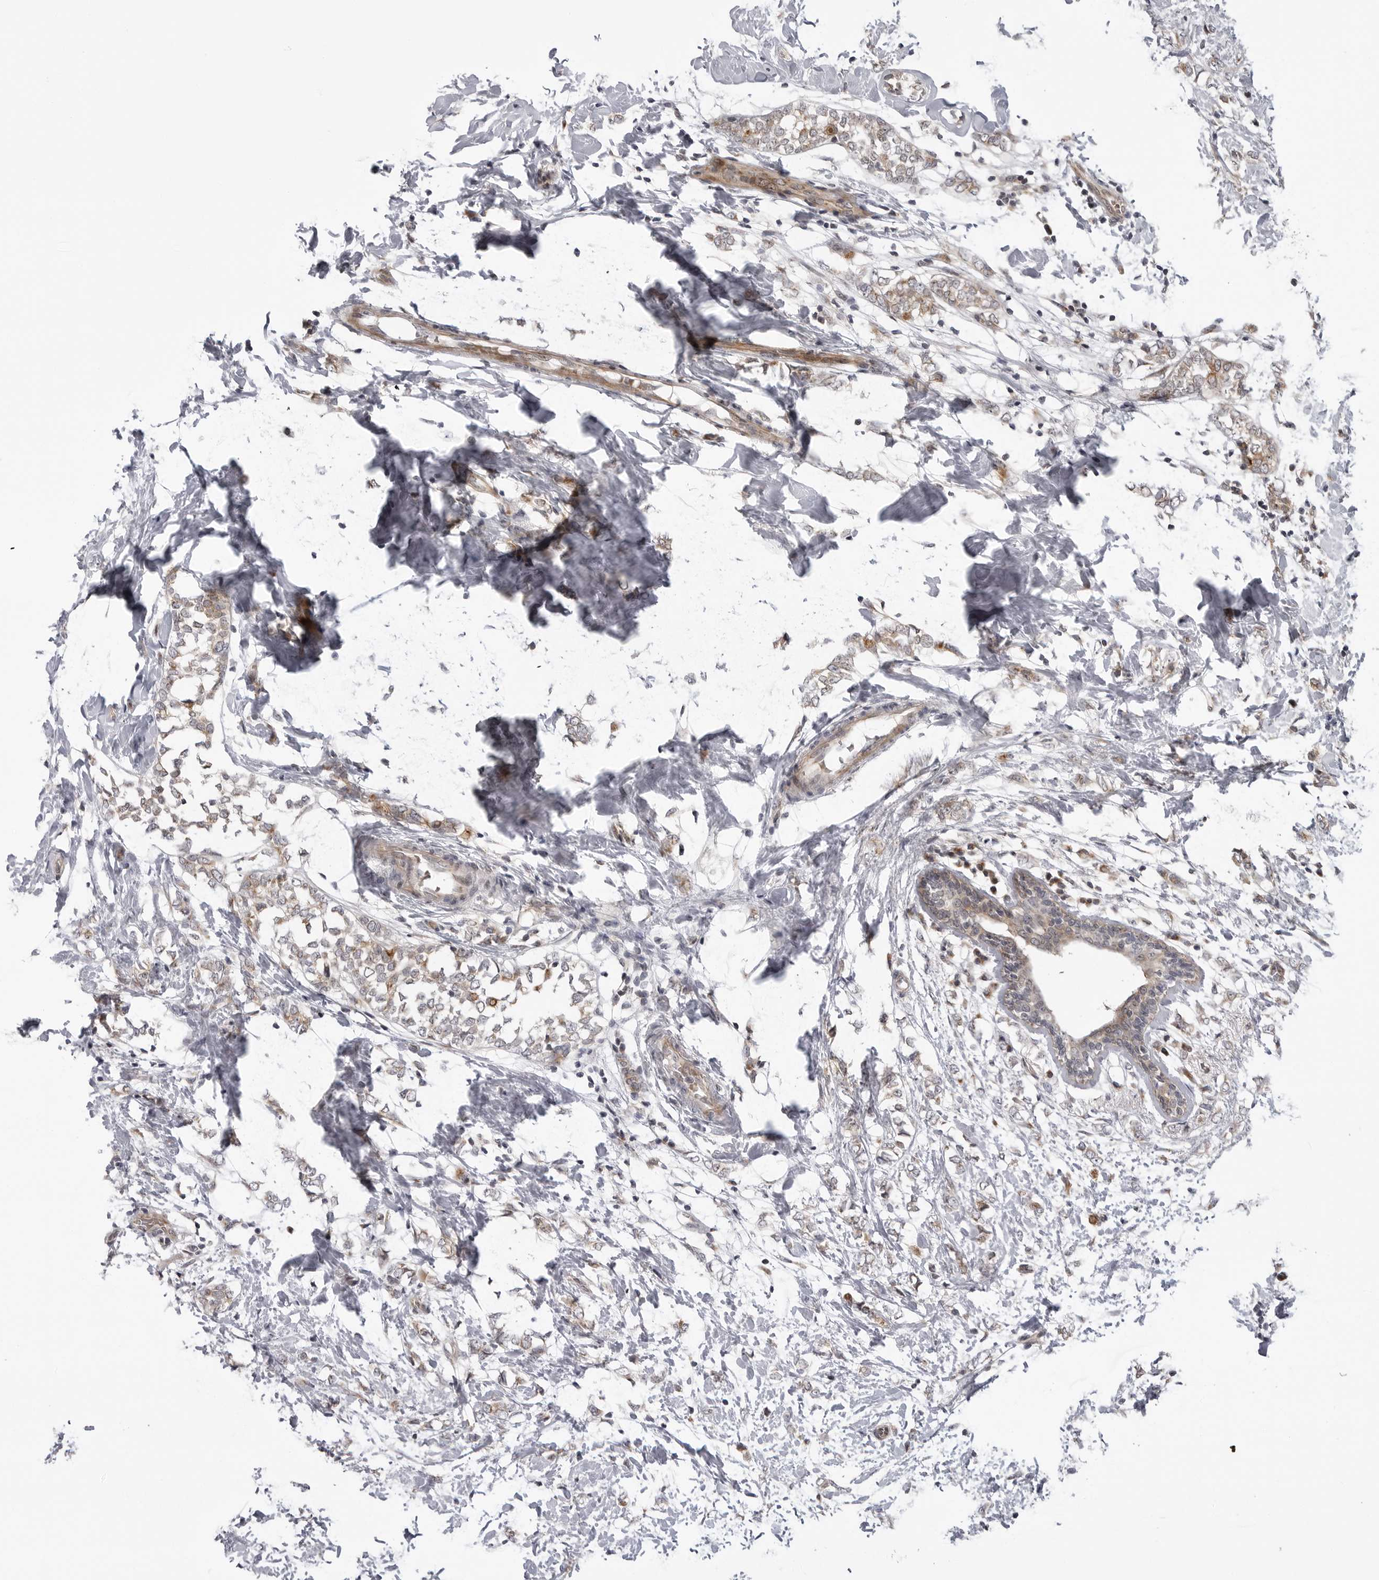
{"staining": {"intensity": "weak", "quantity": "<25%", "location": "cytoplasmic/membranous"}, "tissue": "breast cancer", "cell_type": "Tumor cells", "image_type": "cancer", "snomed": [{"axis": "morphology", "description": "Normal tissue, NOS"}, {"axis": "morphology", "description": "Lobular carcinoma"}, {"axis": "topography", "description": "Breast"}], "caption": "Human breast cancer (lobular carcinoma) stained for a protein using immunohistochemistry (IHC) shows no staining in tumor cells.", "gene": "LRRC45", "patient": {"sex": "female", "age": 47}}